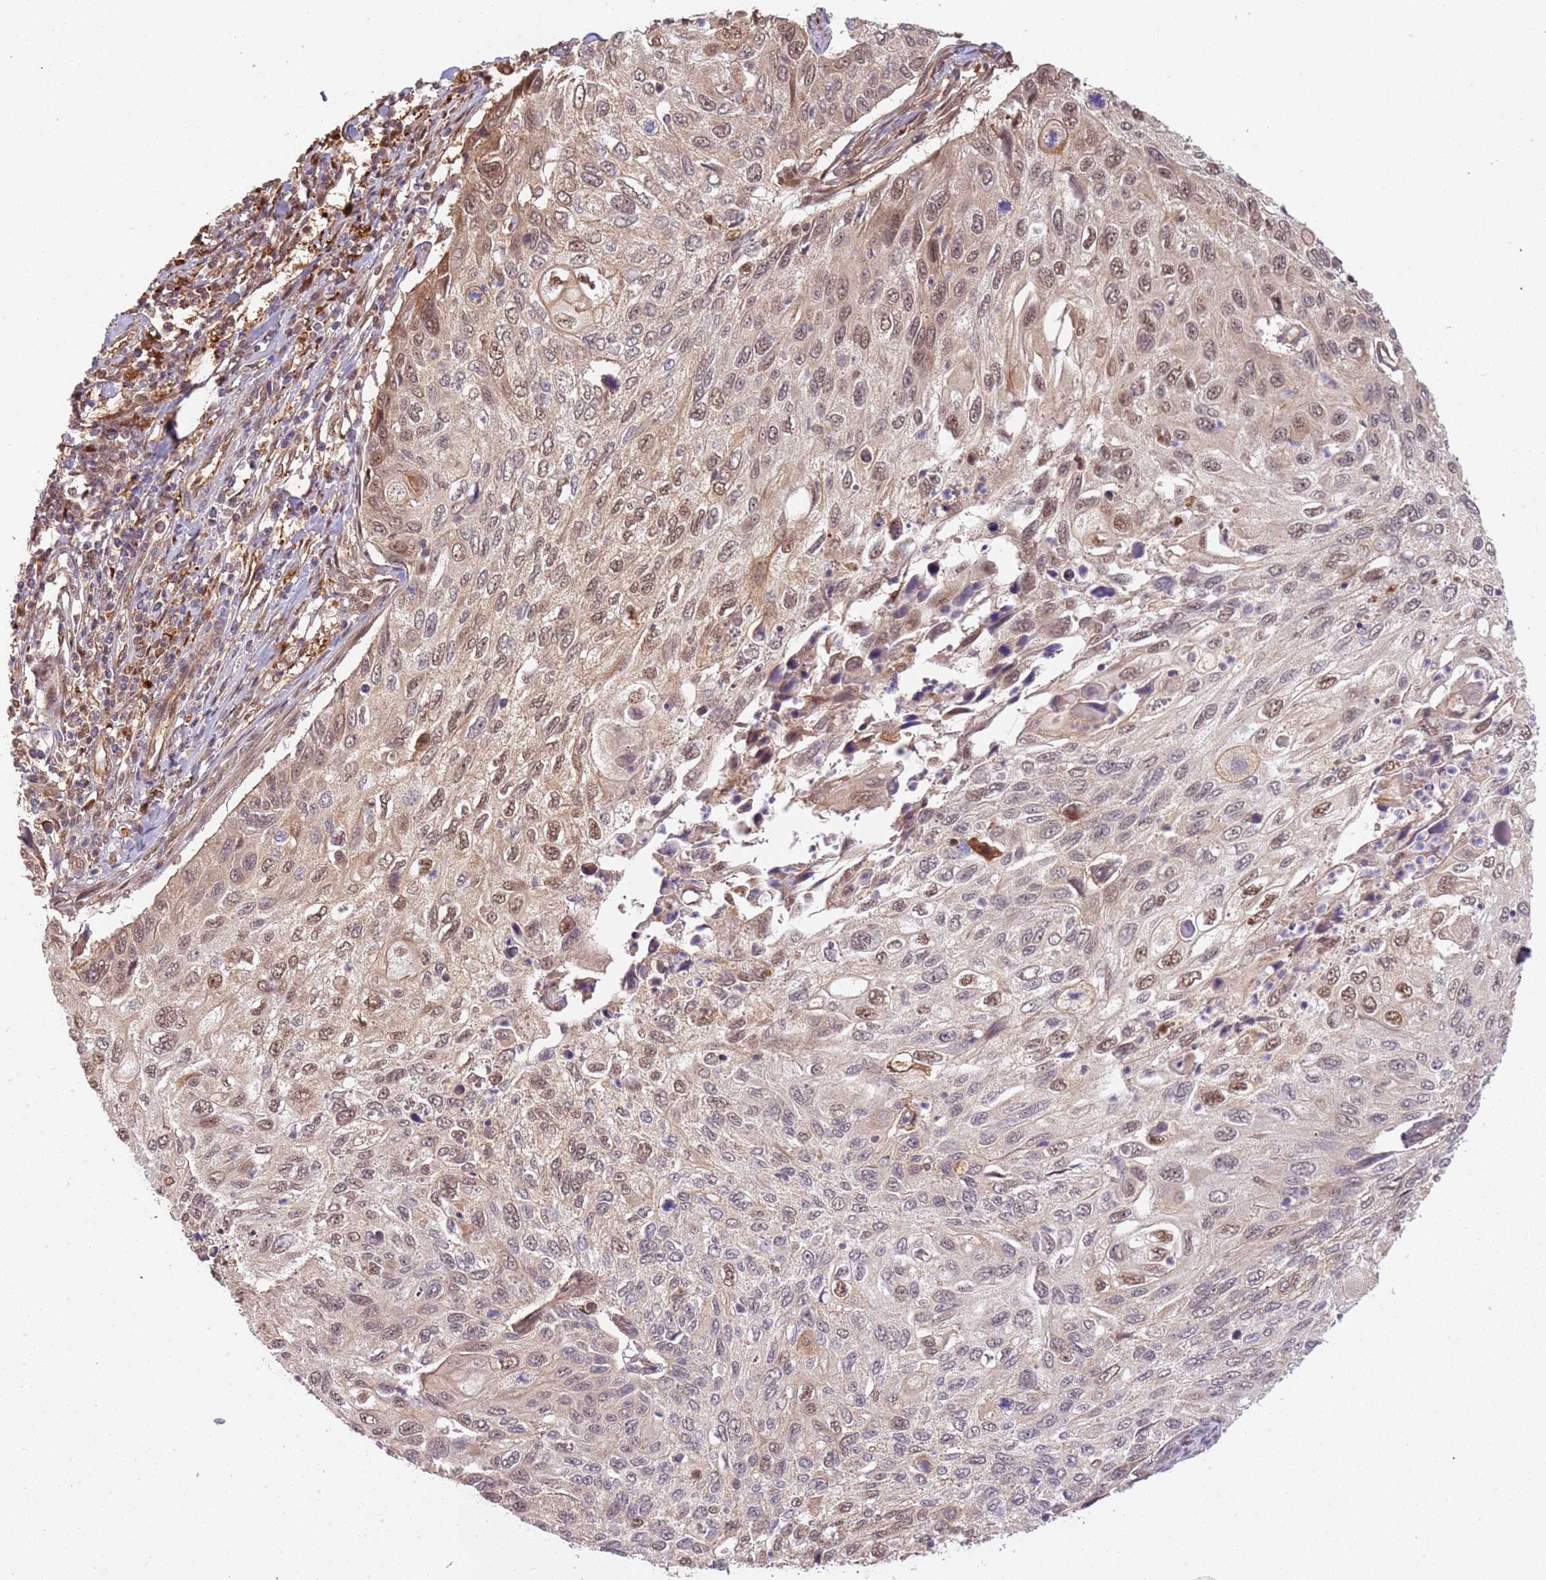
{"staining": {"intensity": "moderate", "quantity": "25%-75%", "location": "cytoplasmic/membranous,nuclear"}, "tissue": "cervical cancer", "cell_type": "Tumor cells", "image_type": "cancer", "snomed": [{"axis": "morphology", "description": "Squamous cell carcinoma, NOS"}, {"axis": "topography", "description": "Cervix"}], "caption": "The histopathology image shows a brown stain indicating the presence of a protein in the cytoplasmic/membranous and nuclear of tumor cells in cervical cancer (squamous cell carcinoma).", "gene": "PLSCR5", "patient": {"sex": "female", "age": 70}}